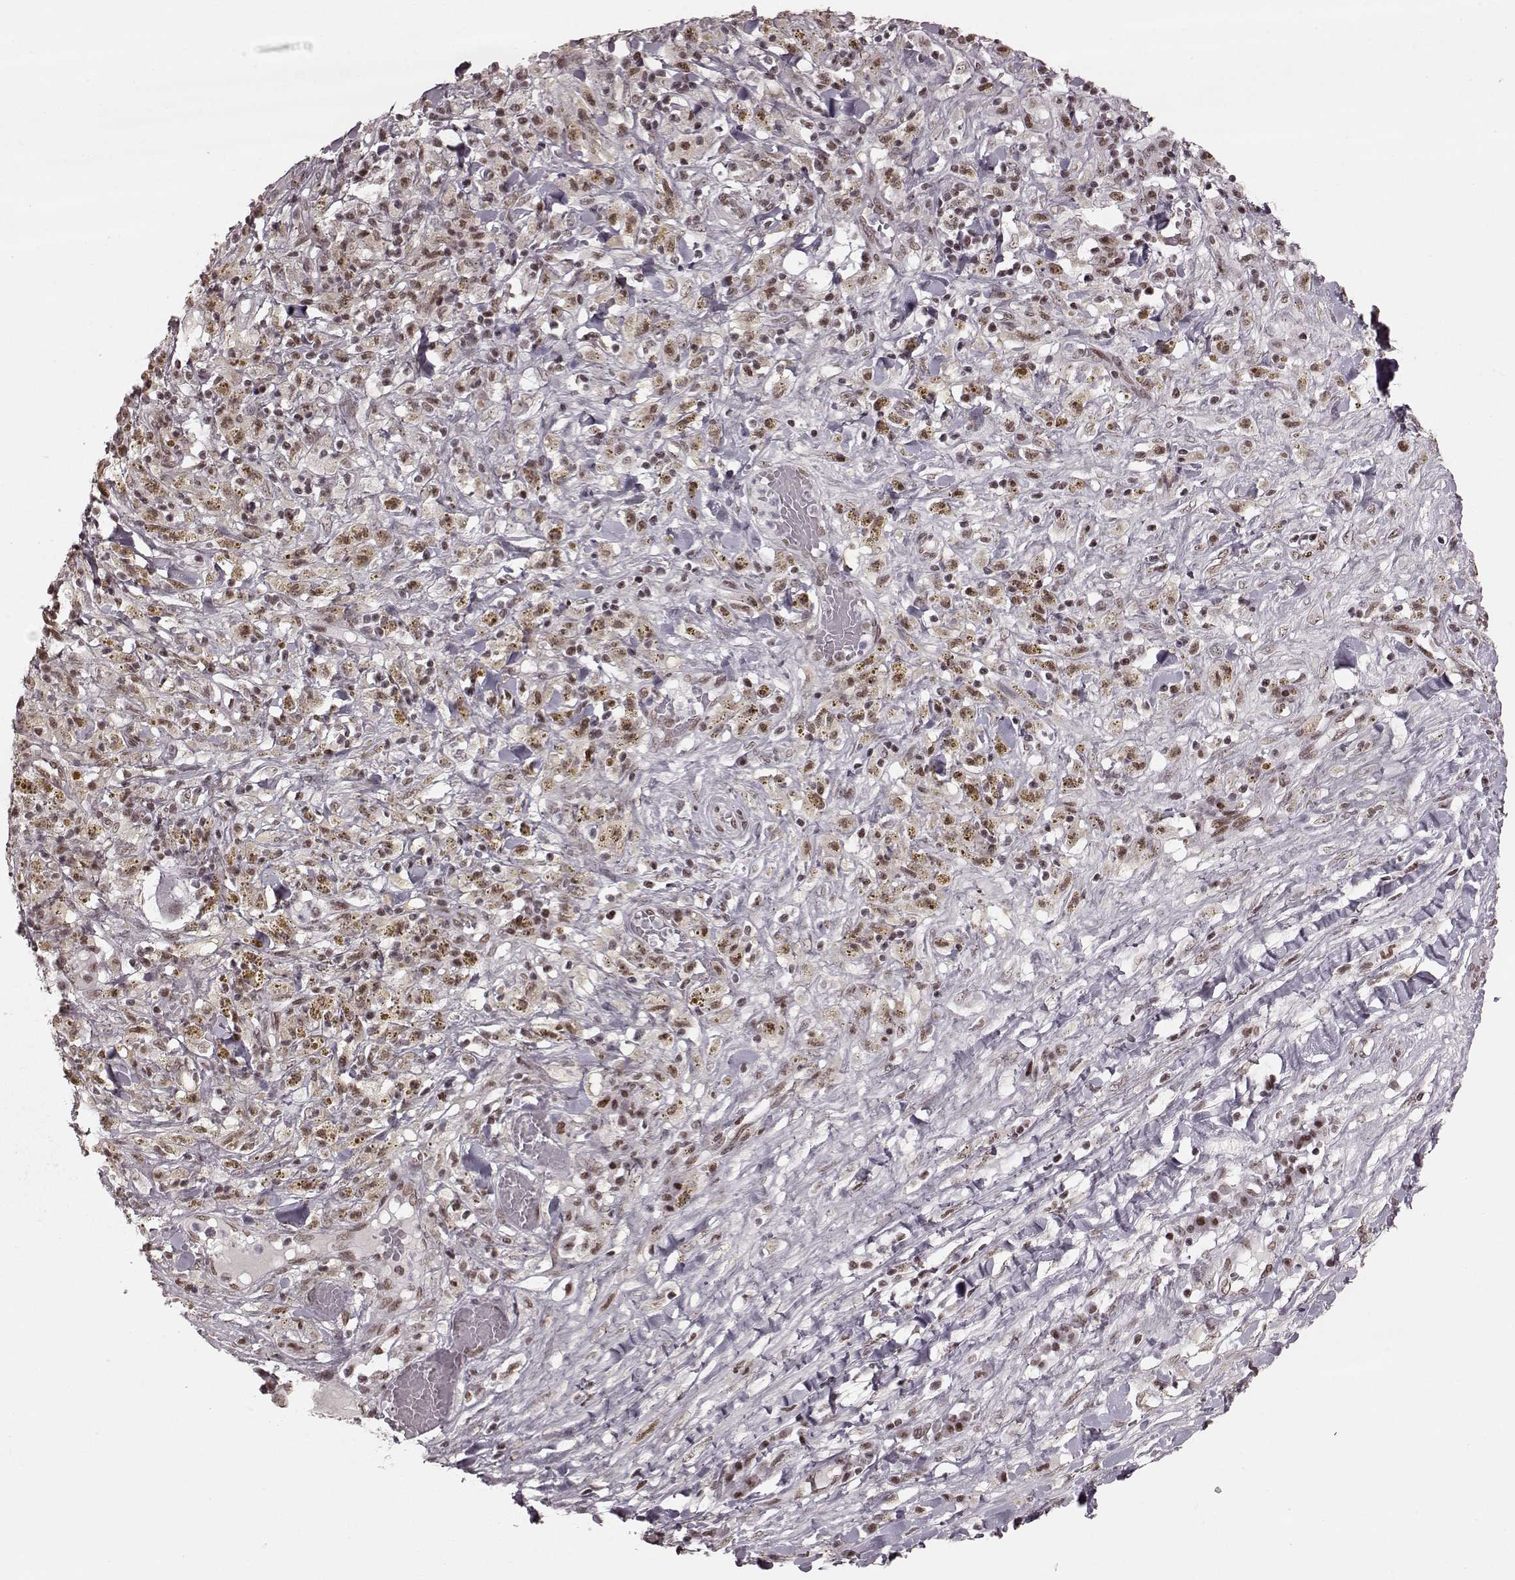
{"staining": {"intensity": "weak", "quantity": ">75%", "location": "nuclear"}, "tissue": "melanoma", "cell_type": "Tumor cells", "image_type": "cancer", "snomed": [{"axis": "morphology", "description": "Malignant melanoma, NOS"}, {"axis": "topography", "description": "Skin"}], "caption": "Melanoma was stained to show a protein in brown. There is low levels of weak nuclear staining in about >75% of tumor cells.", "gene": "NR2C1", "patient": {"sex": "female", "age": 91}}